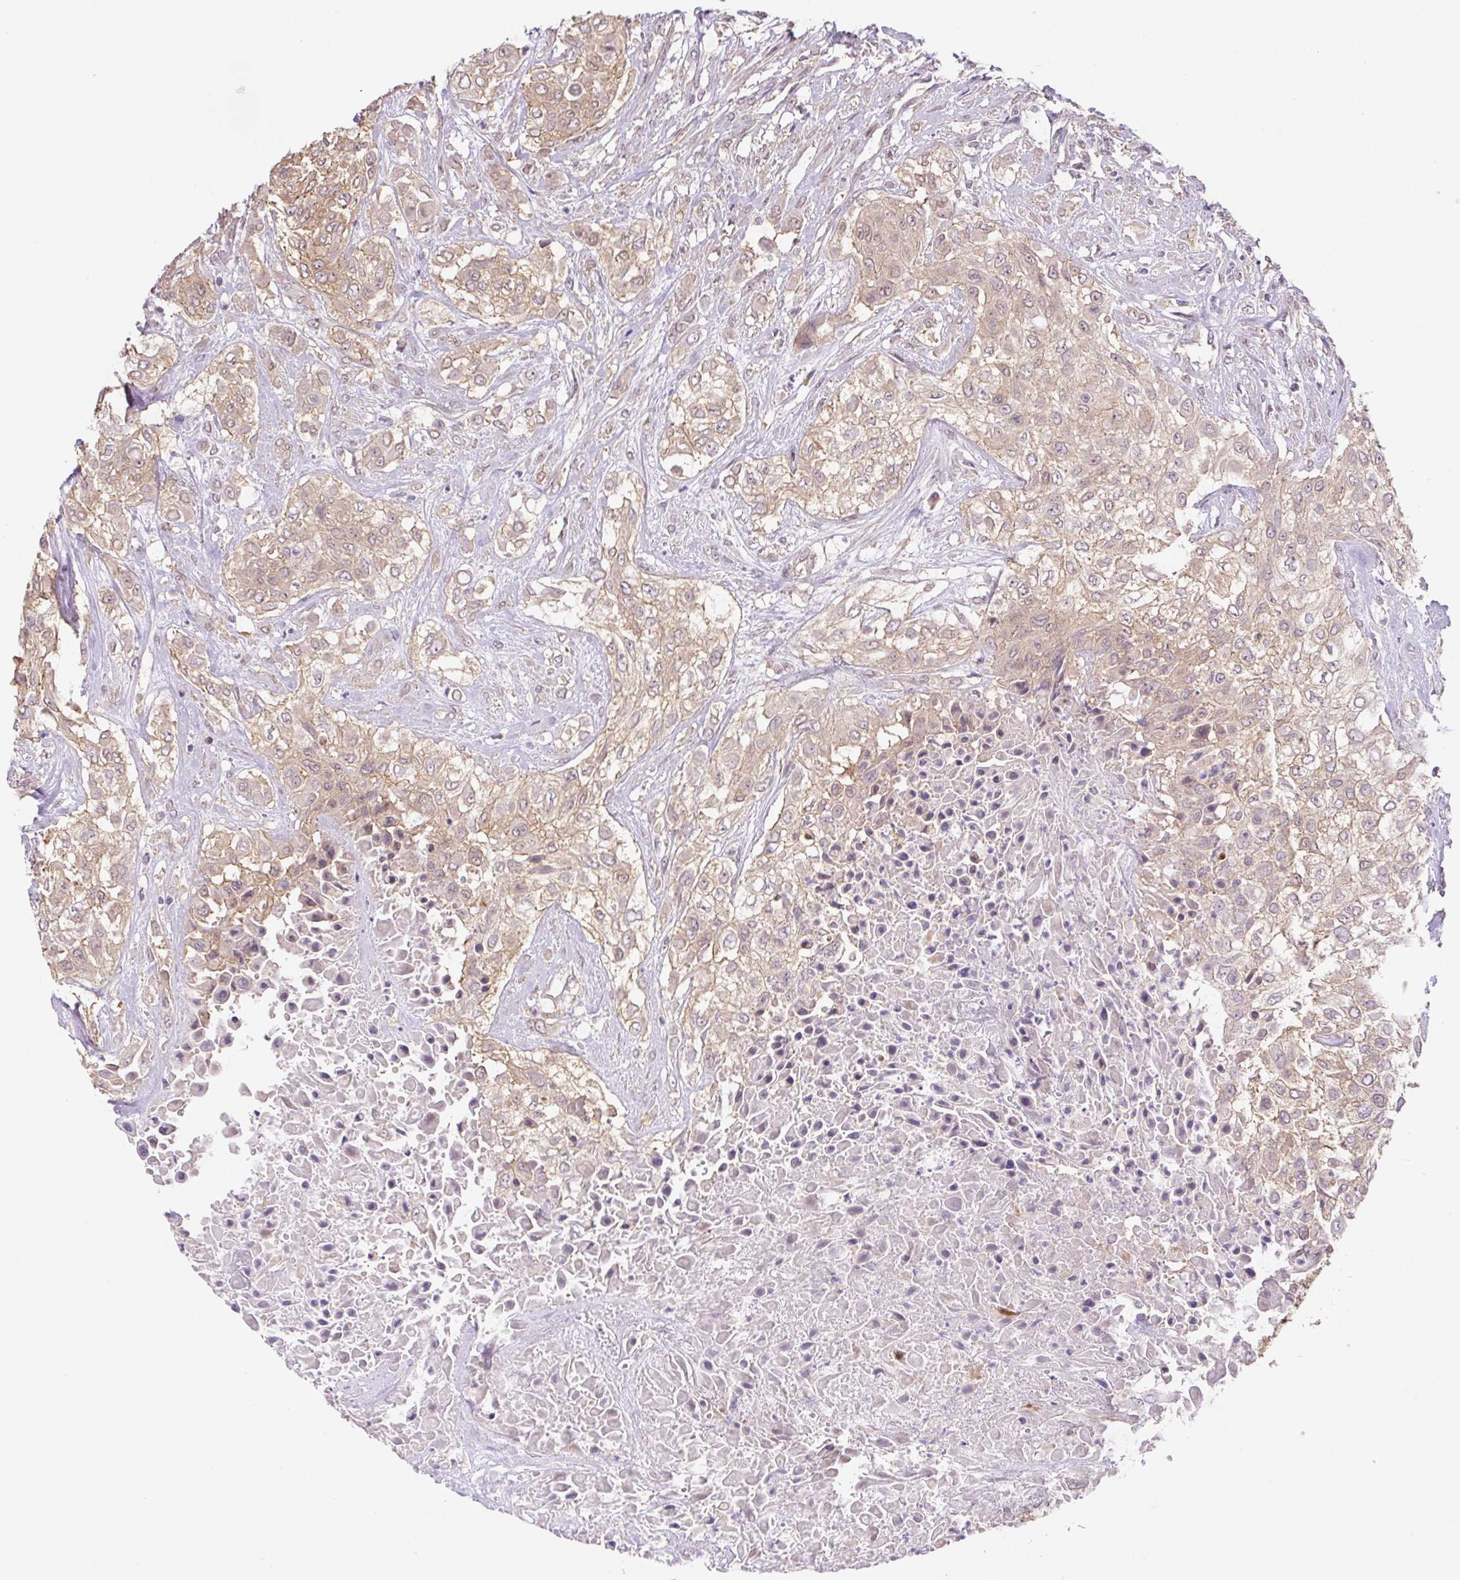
{"staining": {"intensity": "moderate", "quantity": ">75%", "location": "cytoplasmic/membranous"}, "tissue": "urothelial cancer", "cell_type": "Tumor cells", "image_type": "cancer", "snomed": [{"axis": "morphology", "description": "Urothelial carcinoma, High grade"}, {"axis": "topography", "description": "Urinary bladder"}], "caption": "Human urothelial cancer stained with a protein marker exhibits moderate staining in tumor cells.", "gene": "COX8A", "patient": {"sex": "male", "age": 57}}